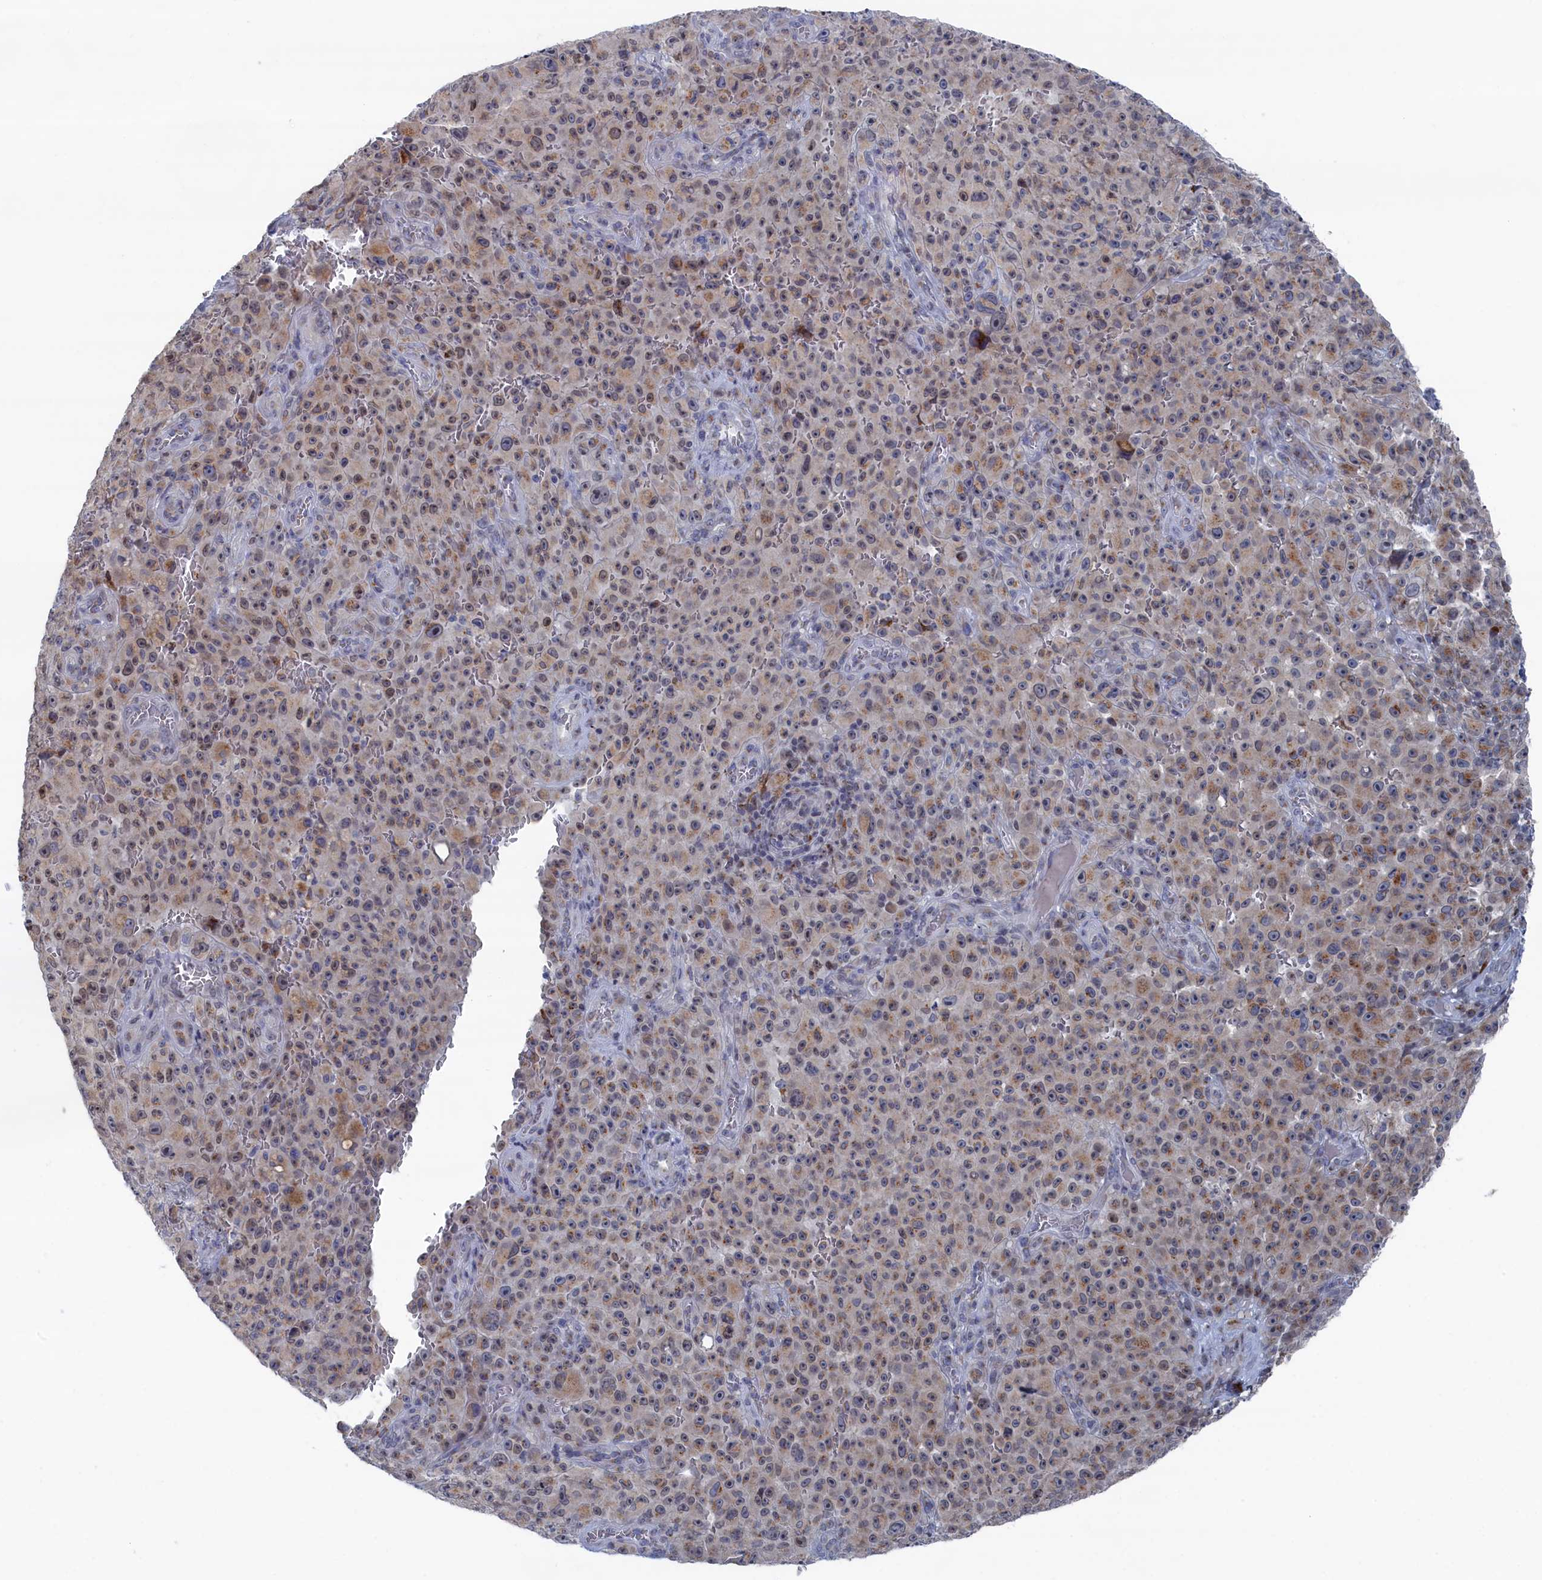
{"staining": {"intensity": "moderate", "quantity": "25%-75%", "location": "cytoplasmic/membranous"}, "tissue": "melanoma", "cell_type": "Tumor cells", "image_type": "cancer", "snomed": [{"axis": "morphology", "description": "Malignant melanoma, NOS"}, {"axis": "topography", "description": "Skin"}], "caption": "Immunohistochemical staining of melanoma reveals medium levels of moderate cytoplasmic/membranous positivity in about 25%-75% of tumor cells. (IHC, brightfield microscopy, high magnification).", "gene": "IRX1", "patient": {"sex": "female", "age": 82}}